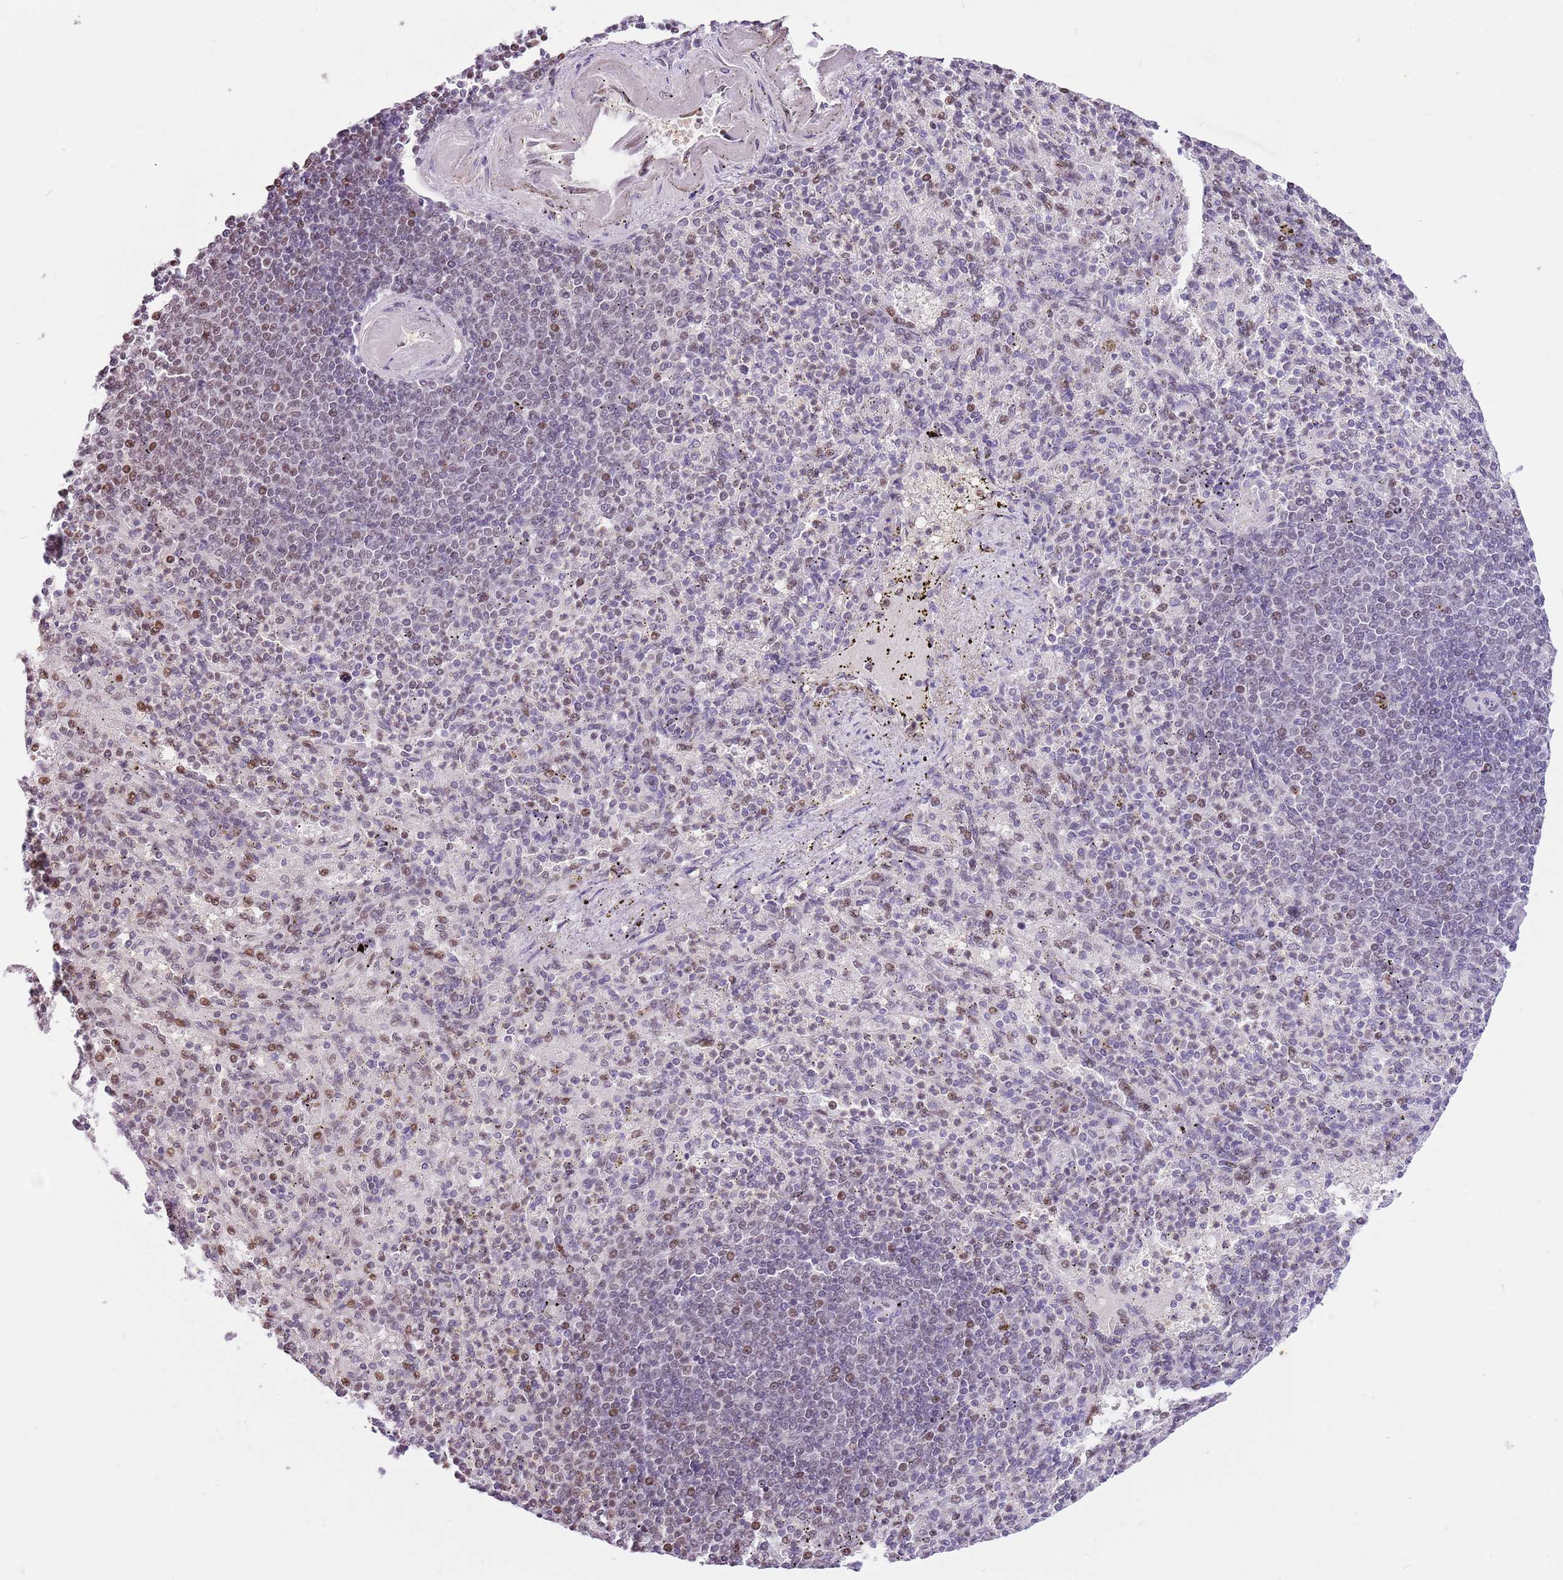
{"staining": {"intensity": "moderate", "quantity": "25%-75%", "location": "nuclear"}, "tissue": "spleen", "cell_type": "Cells in red pulp", "image_type": "normal", "snomed": [{"axis": "morphology", "description": "Normal tissue, NOS"}, {"axis": "topography", "description": "Spleen"}], "caption": "The micrograph reveals immunohistochemical staining of normal spleen. There is moderate nuclear staining is seen in approximately 25%-75% of cells in red pulp. Ihc stains the protein in brown and the nuclei are stained blue.", "gene": "RFK", "patient": {"sex": "female", "age": 74}}